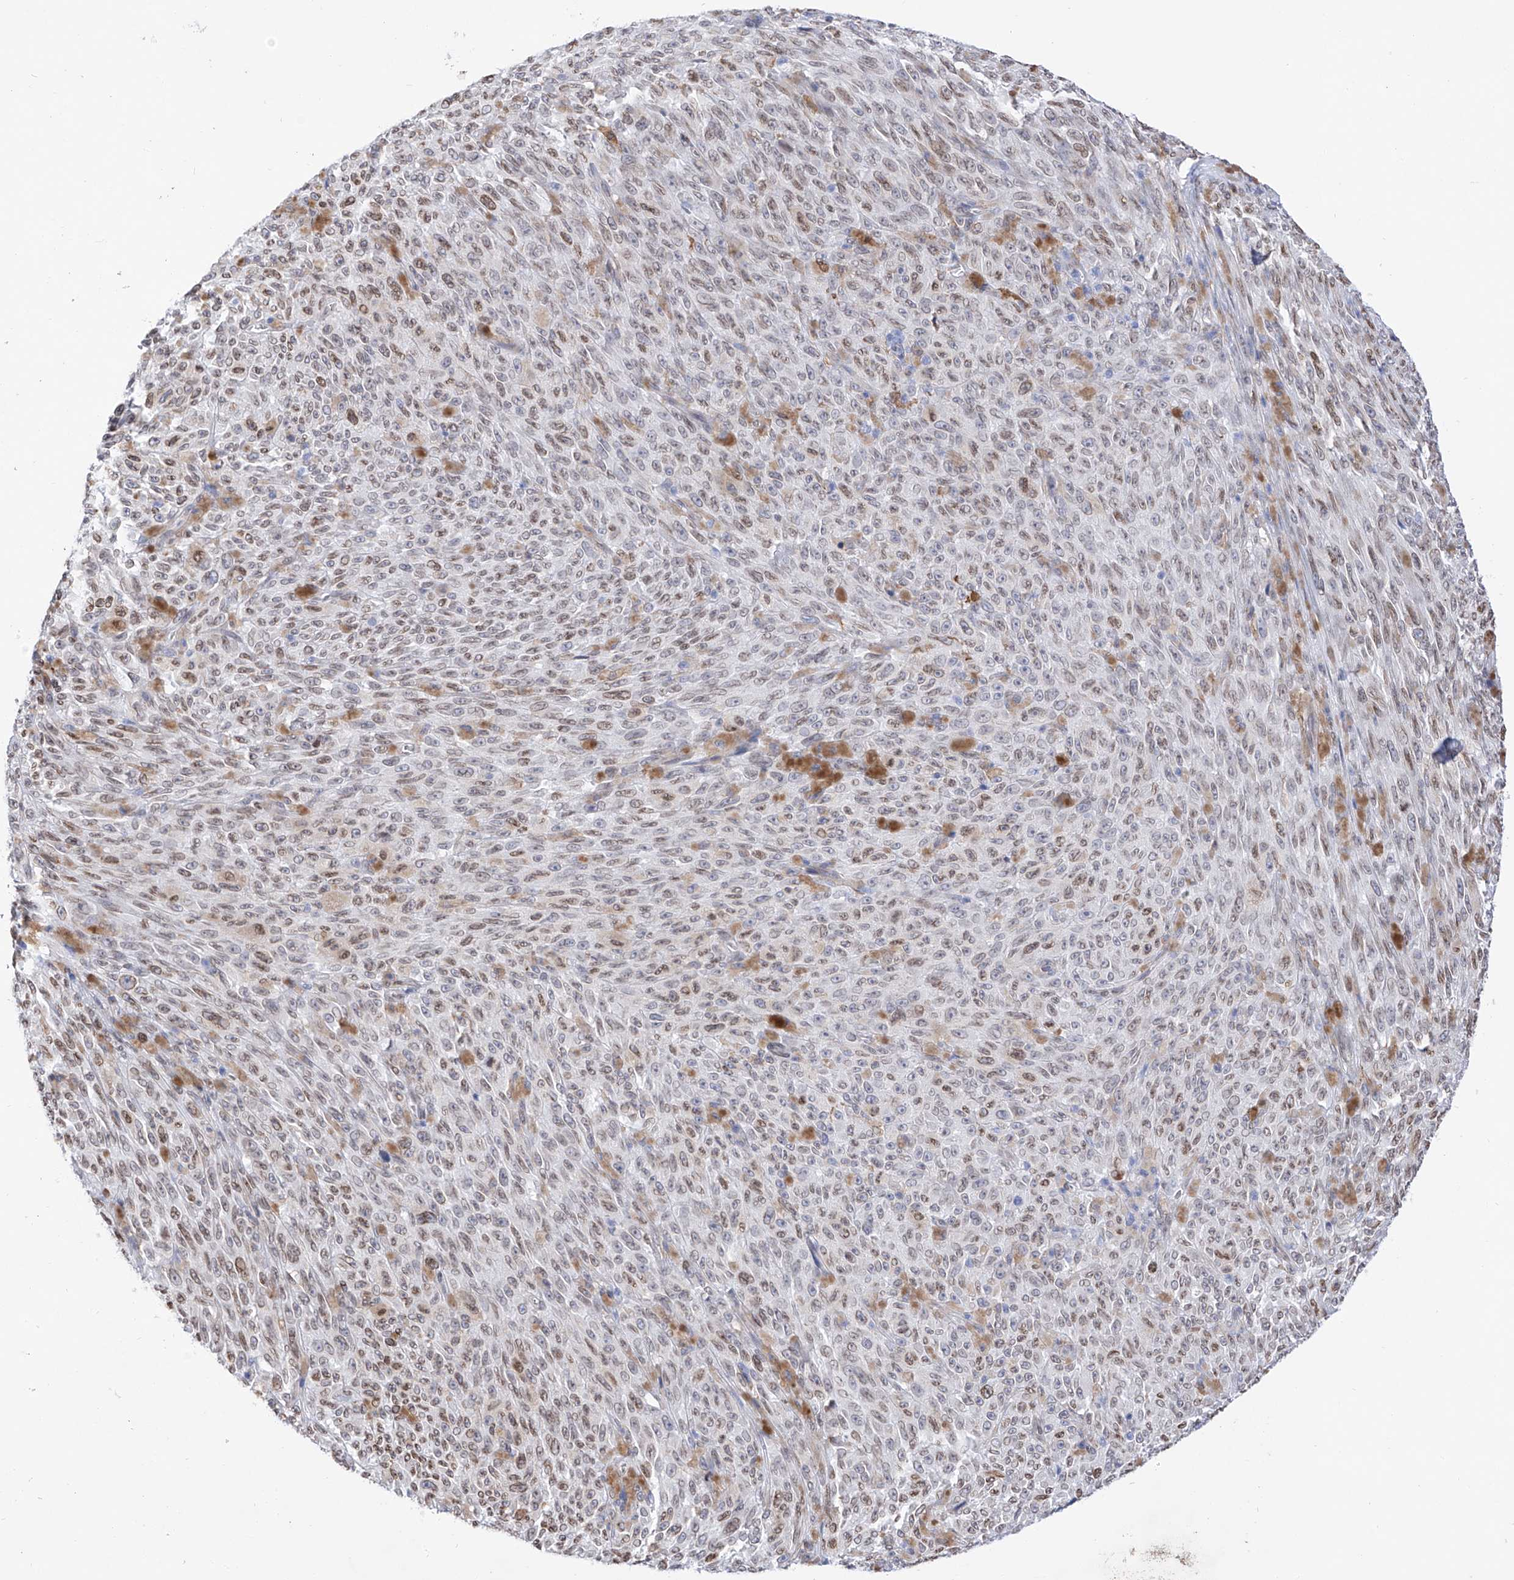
{"staining": {"intensity": "weak", "quantity": ">75%", "location": "nuclear"}, "tissue": "melanoma", "cell_type": "Tumor cells", "image_type": "cancer", "snomed": [{"axis": "morphology", "description": "Malignant melanoma, NOS"}, {"axis": "topography", "description": "Skin"}], "caption": "The histopathology image demonstrates immunohistochemical staining of malignant melanoma. There is weak nuclear expression is present in about >75% of tumor cells.", "gene": "LCLAT1", "patient": {"sex": "female", "age": 82}}